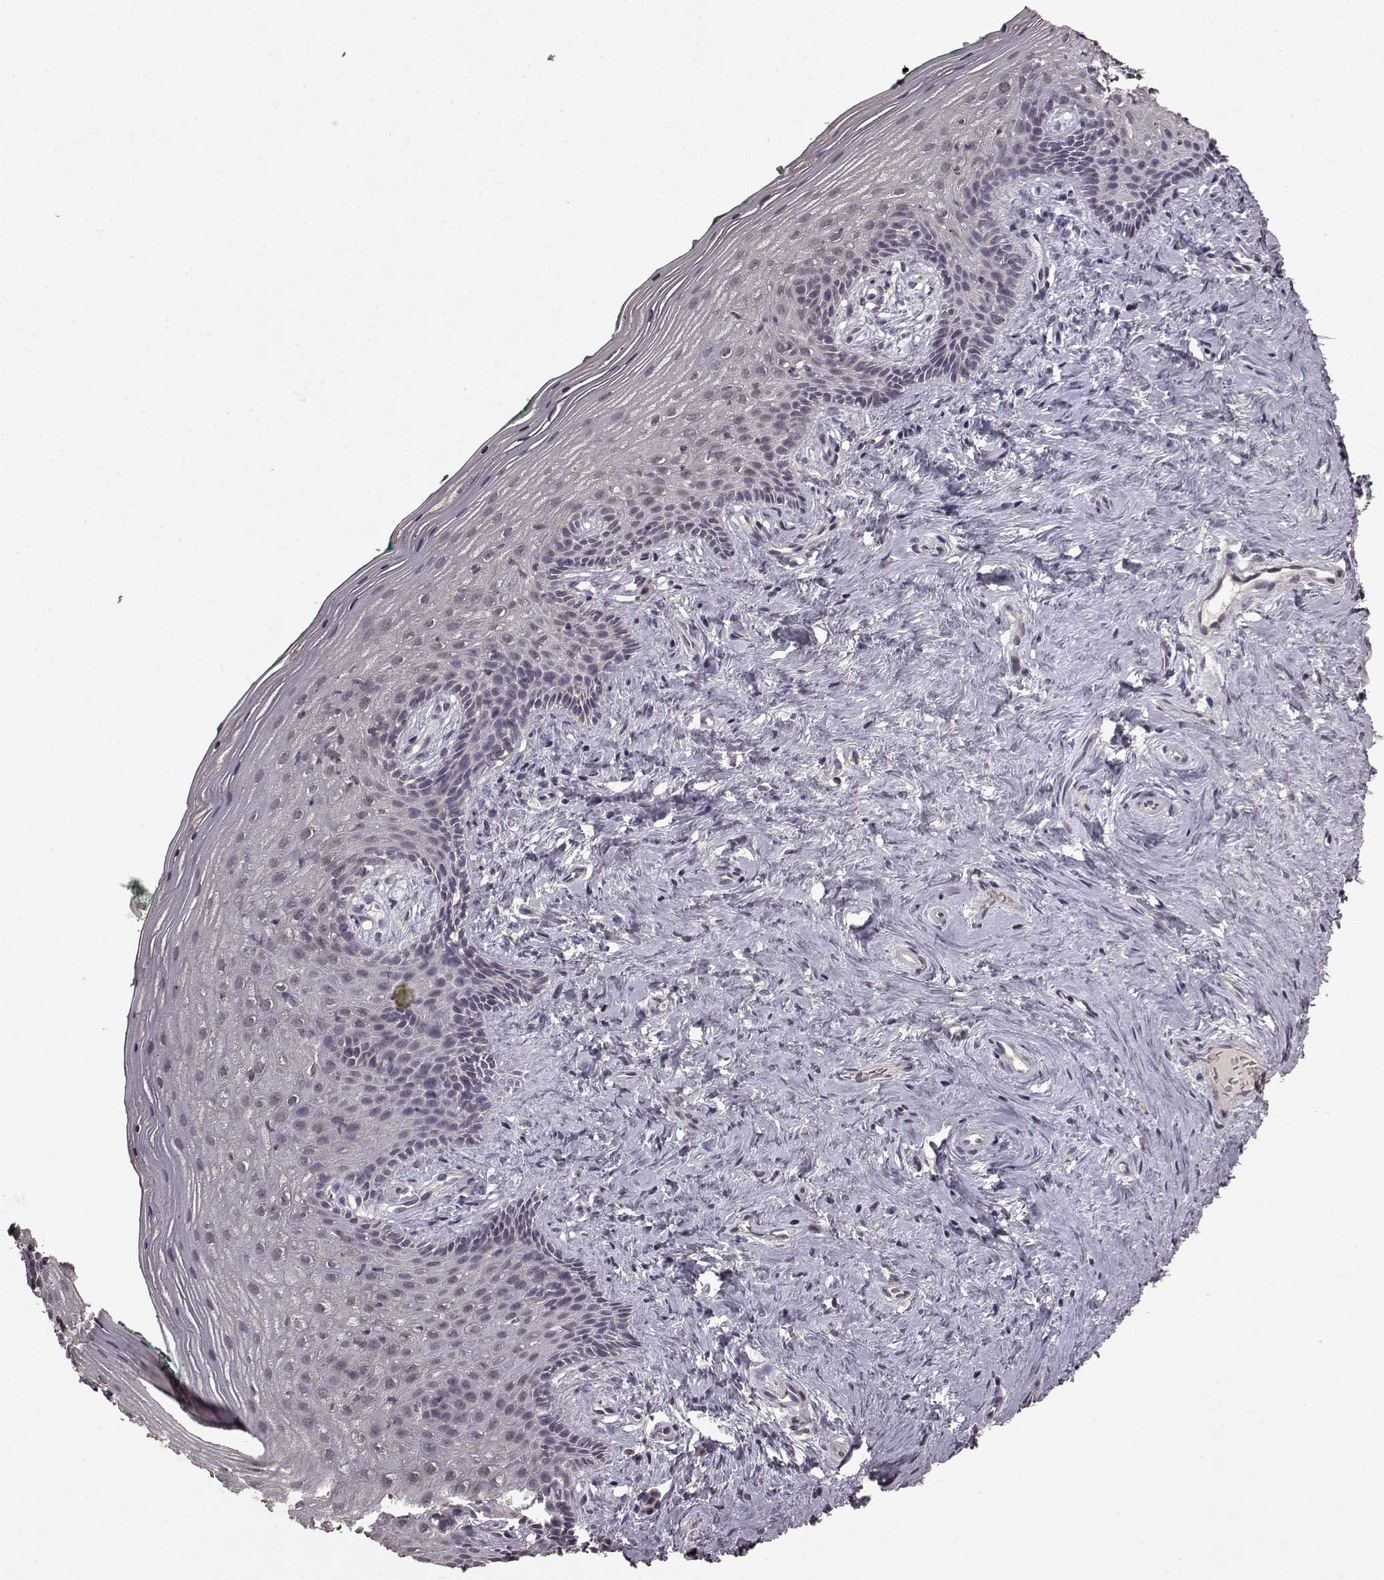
{"staining": {"intensity": "negative", "quantity": "none", "location": "none"}, "tissue": "vagina", "cell_type": "Squamous epithelial cells", "image_type": "normal", "snomed": [{"axis": "morphology", "description": "Normal tissue, NOS"}, {"axis": "topography", "description": "Vagina"}], "caption": "Immunohistochemistry of benign human vagina exhibits no expression in squamous epithelial cells.", "gene": "LHB", "patient": {"sex": "female", "age": 45}}